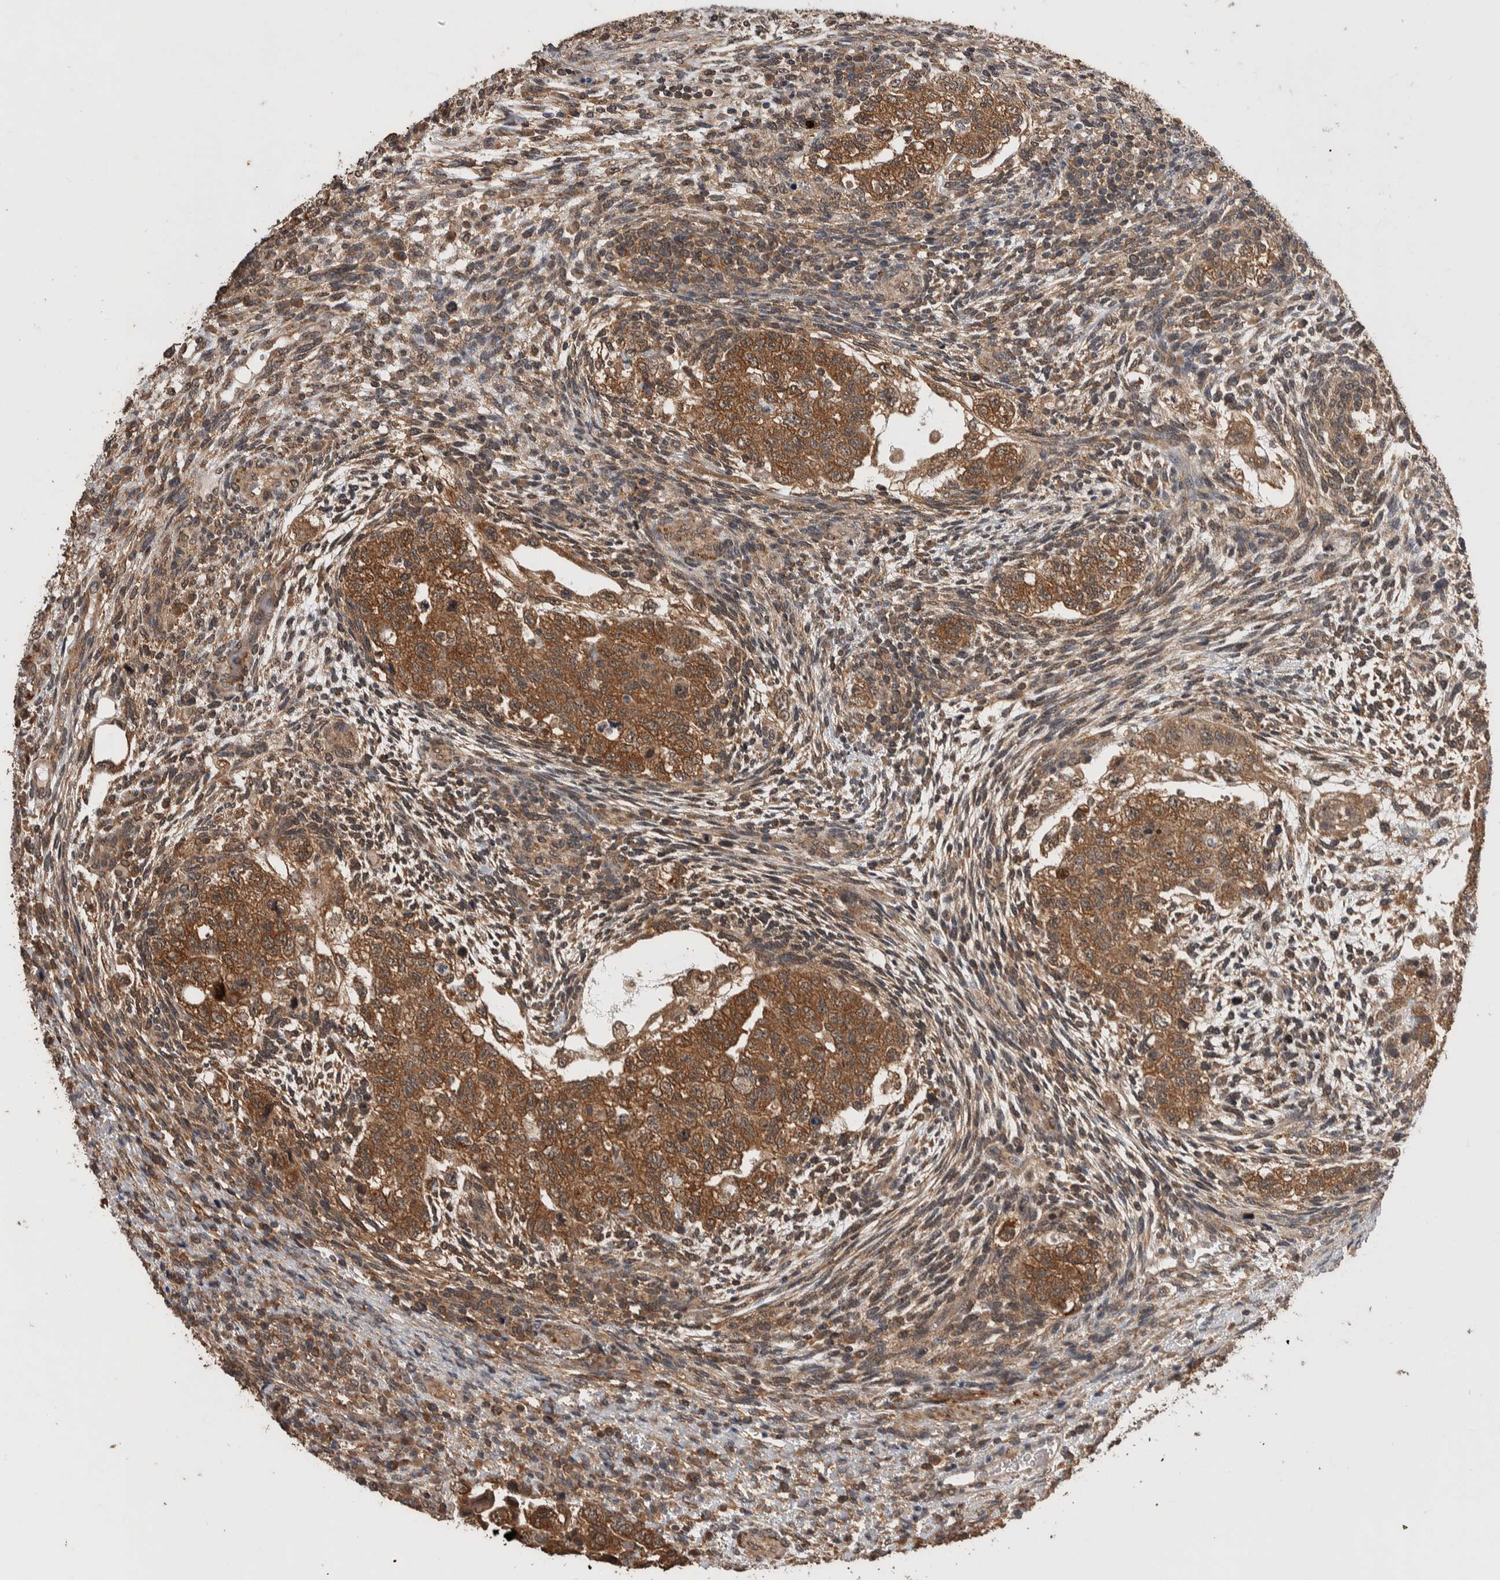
{"staining": {"intensity": "moderate", "quantity": ">75%", "location": "cytoplasmic/membranous"}, "tissue": "testis cancer", "cell_type": "Tumor cells", "image_type": "cancer", "snomed": [{"axis": "morphology", "description": "Normal tissue, NOS"}, {"axis": "morphology", "description": "Carcinoma, Embryonal, NOS"}, {"axis": "topography", "description": "Testis"}], "caption": "A medium amount of moderate cytoplasmic/membranous expression is appreciated in about >75% of tumor cells in testis cancer tissue.", "gene": "DVL2", "patient": {"sex": "male", "age": 36}}